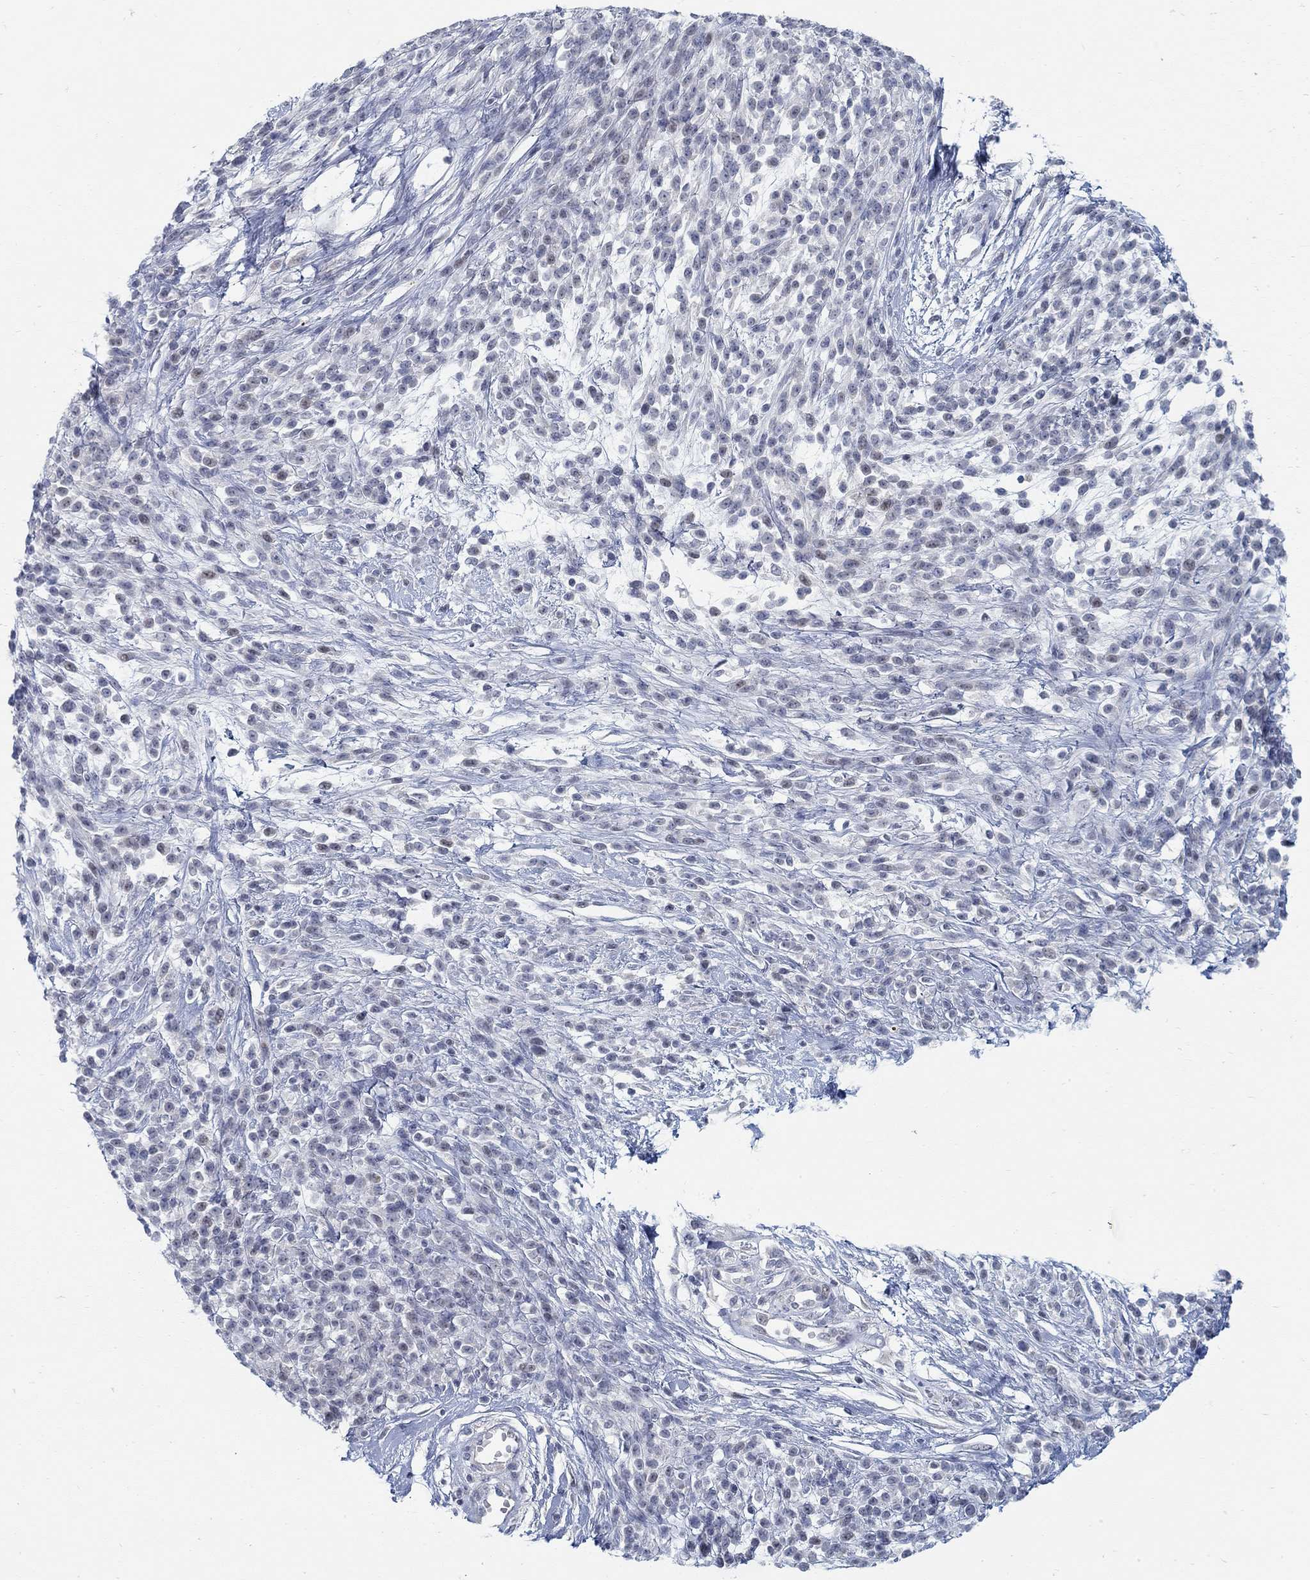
{"staining": {"intensity": "negative", "quantity": "none", "location": "none"}, "tissue": "melanoma", "cell_type": "Tumor cells", "image_type": "cancer", "snomed": [{"axis": "morphology", "description": "Malignant melanoma, NOS"}, {"axis": "topography", "description": "Skin"}, {"axis": "topography", "description": "Skin of trunk"}], "caption": "This is an IHC histopathology image of human melanoma. There is no staining in tumor cells.", "gene": "ANO7", "patient": {"sex": "male", "age": 74}}